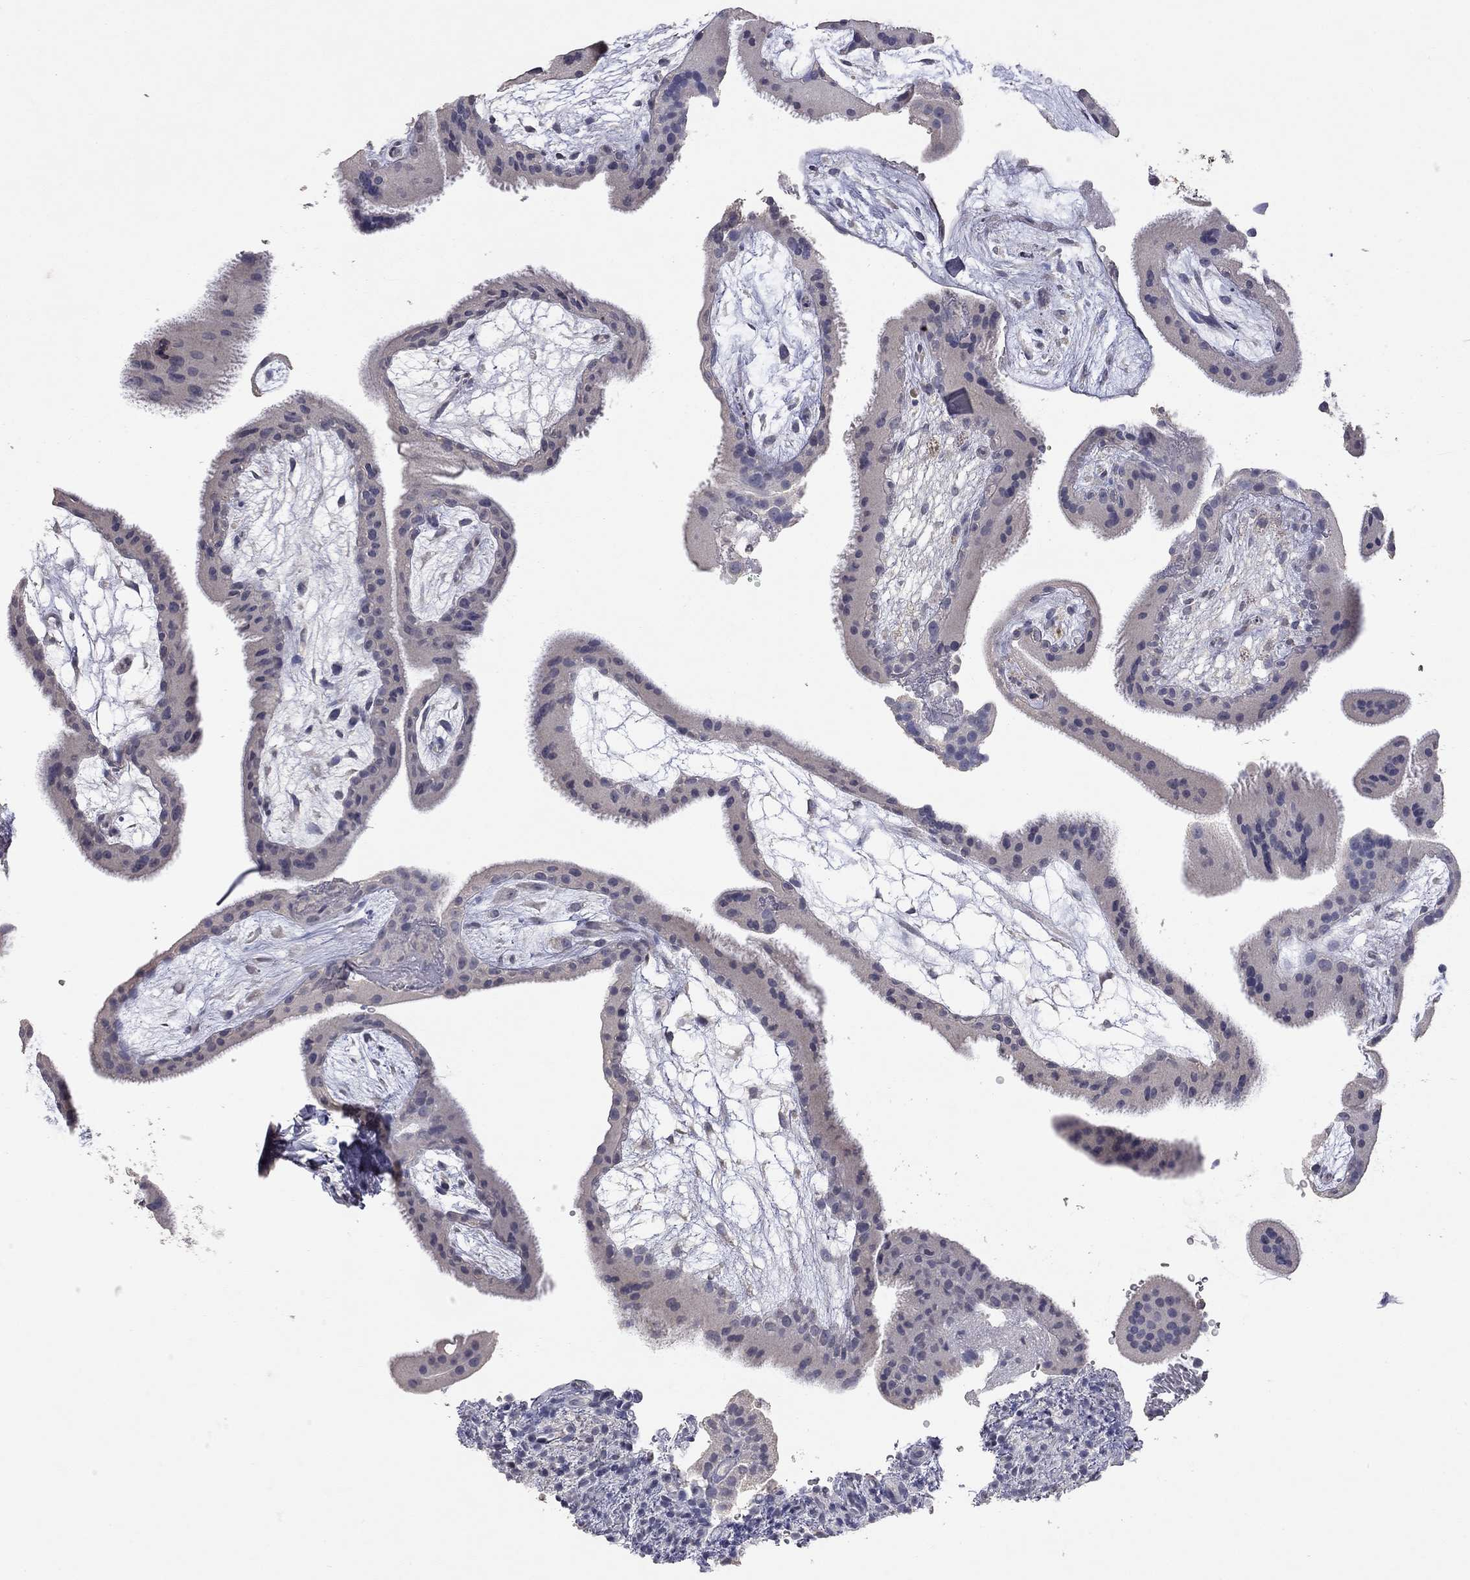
{"staining": {"intensity": "negative", "quantity": "none", "location": "none"}, "tissue": "placenta", "cell_type": "Decidual cells", "image_type": "normal", "snomed": [{"axis": "morphology", "description": "Normal tissue, NOS"}, {"axis": "topography", "description": "Placenta"}], "caption": "Immunohistochemical staining of normal human placenta demonstrates no significant expression in decidual cells. (DAB (3,3'-diaminobenzidine) immunohistochemistry (IHC) visualized using brightfield microscopy, high magnification).", "gene": "SYT12", "patient": {"sex": "female", "age": 19}}